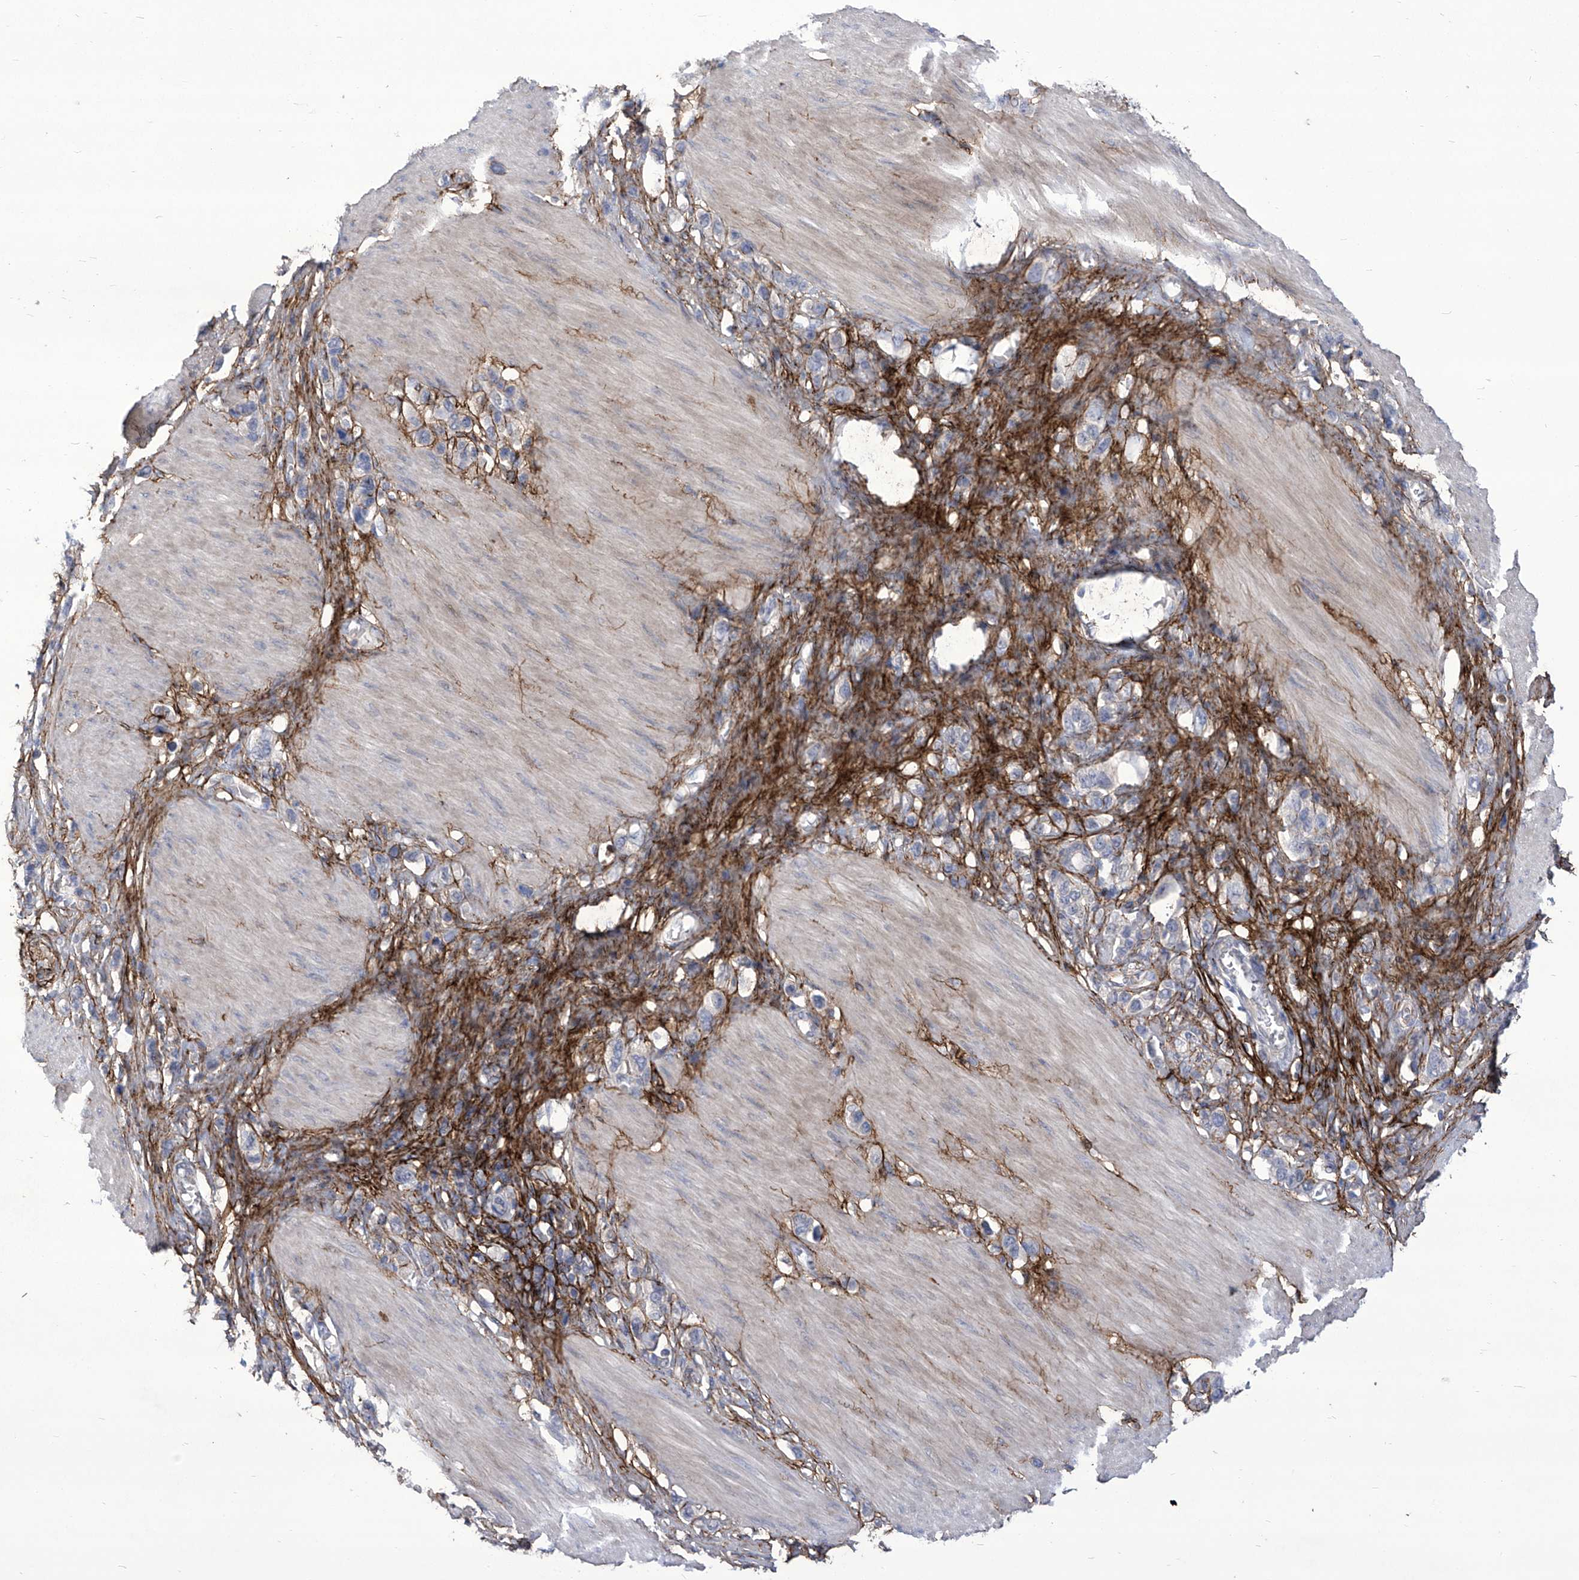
{"staining": {"intensity": "negative", "quantity": "none", "location": "none"}, "tissue": "stomach cancer", "cell_type": "Tumor cells", "image_type": "cancer", "snomed": [{"axis": "morphology", "description": "Adenocarcinoma, NOS"}, {"axis": "topography", "description": "Stomach"}], "caption": "Immunohistochemistry (IHC) micrograph of stomach adenocarcinoma stained for a protein (brown), which shows no expression in tumor cells.", "gene": "TXNIP", "patient": {"sex": "female", "age": 65}}